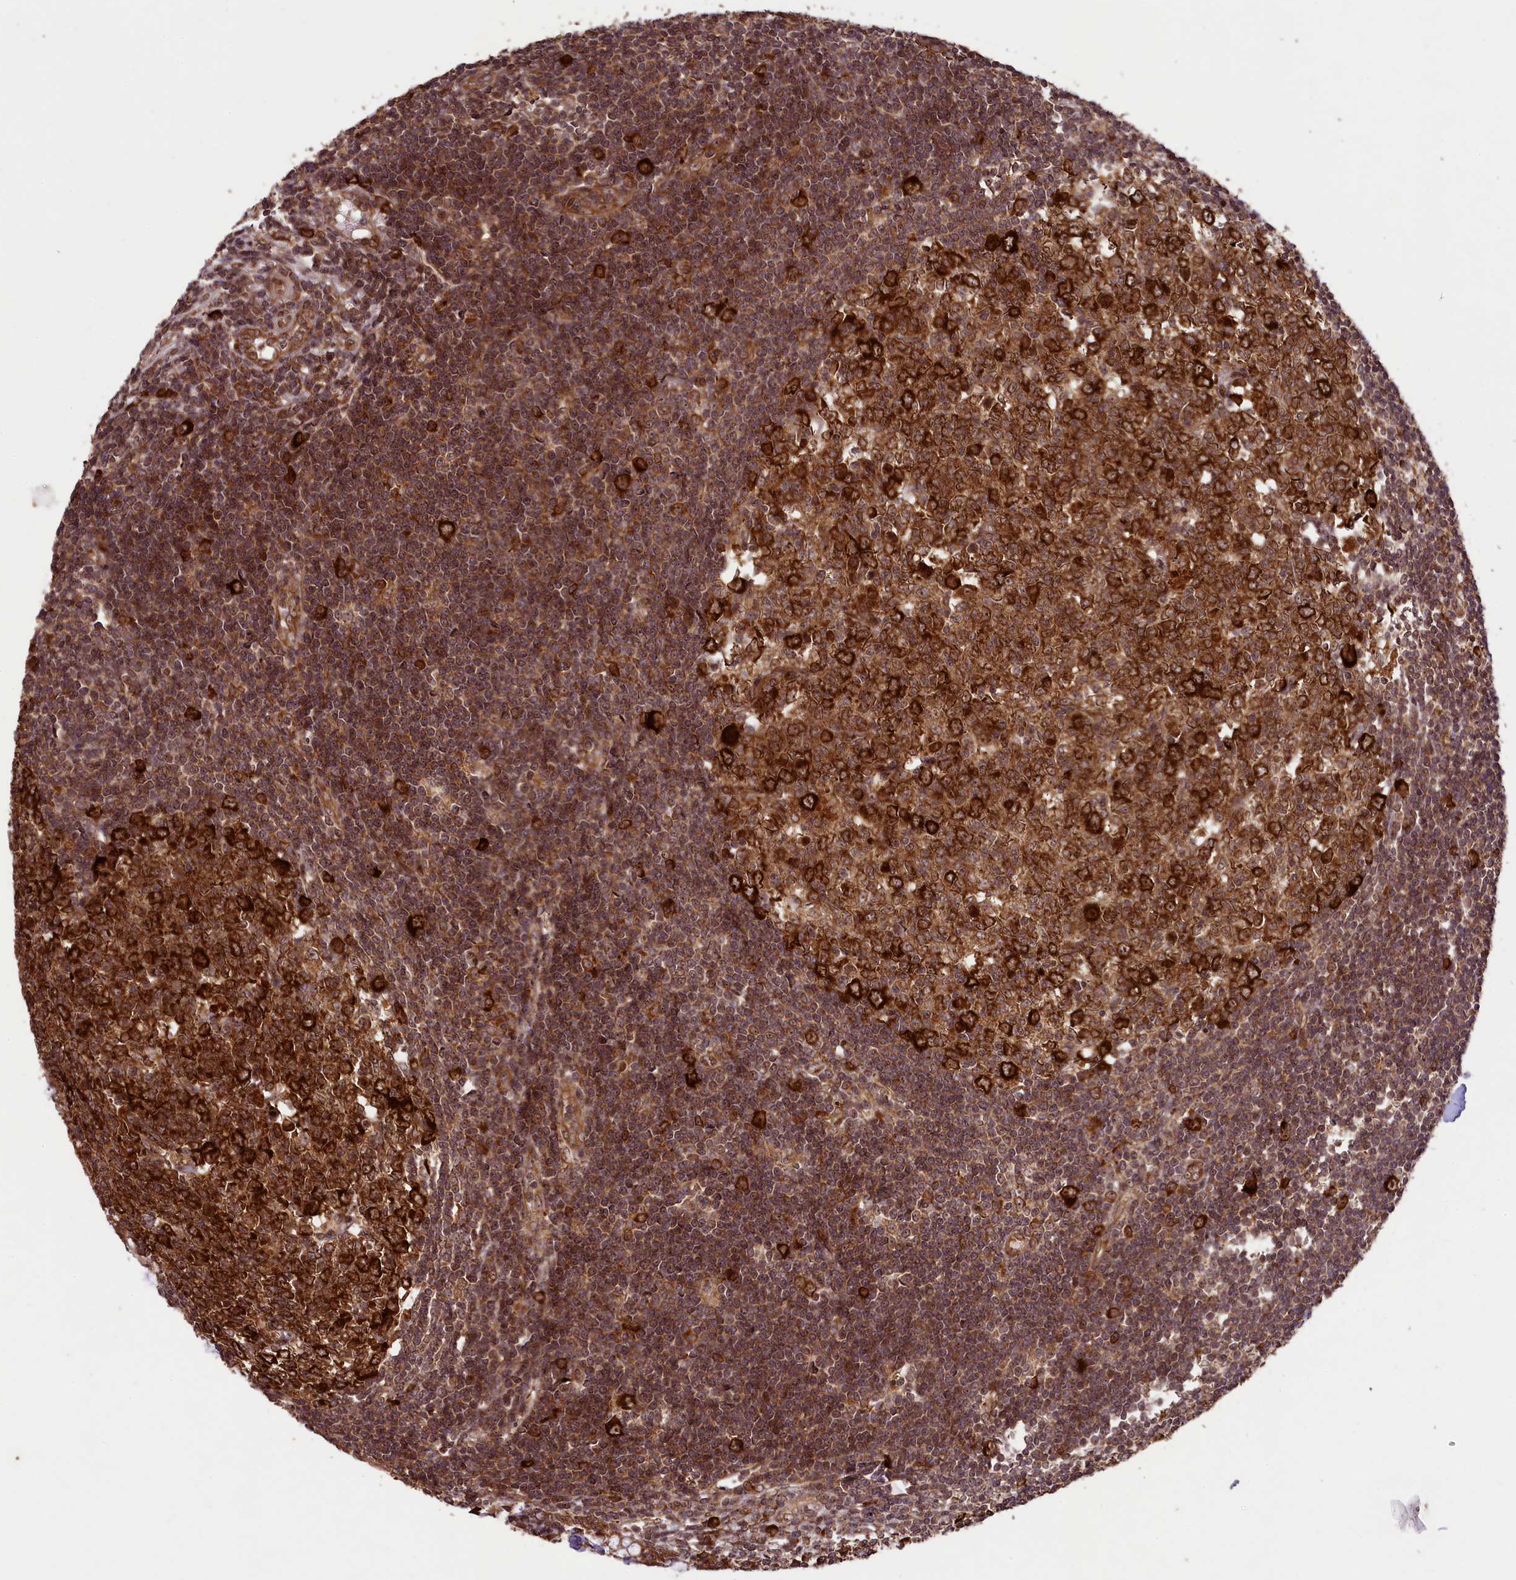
{"staining": {"intensity": "strong", "quantity": ">75%", "location": "cytoplasmic/membranous"}, "tissue": "appendix", "cell_type": "Glandular cells", "image_type": "normal", "snomed": [{"axis": "morphology", "description": "Normal tissue, NOS"}, {"axis": "topography", "description": "Appendix"}], "caption": "Approximately >75% of glandular cells in unremarkable human appendix exhibit strong cytoplasmic/membranous protein staining as visualized by brown immunohistochemical staining.", "gene": "LARP4", "patient": {"sex": "female", "age": 54}}